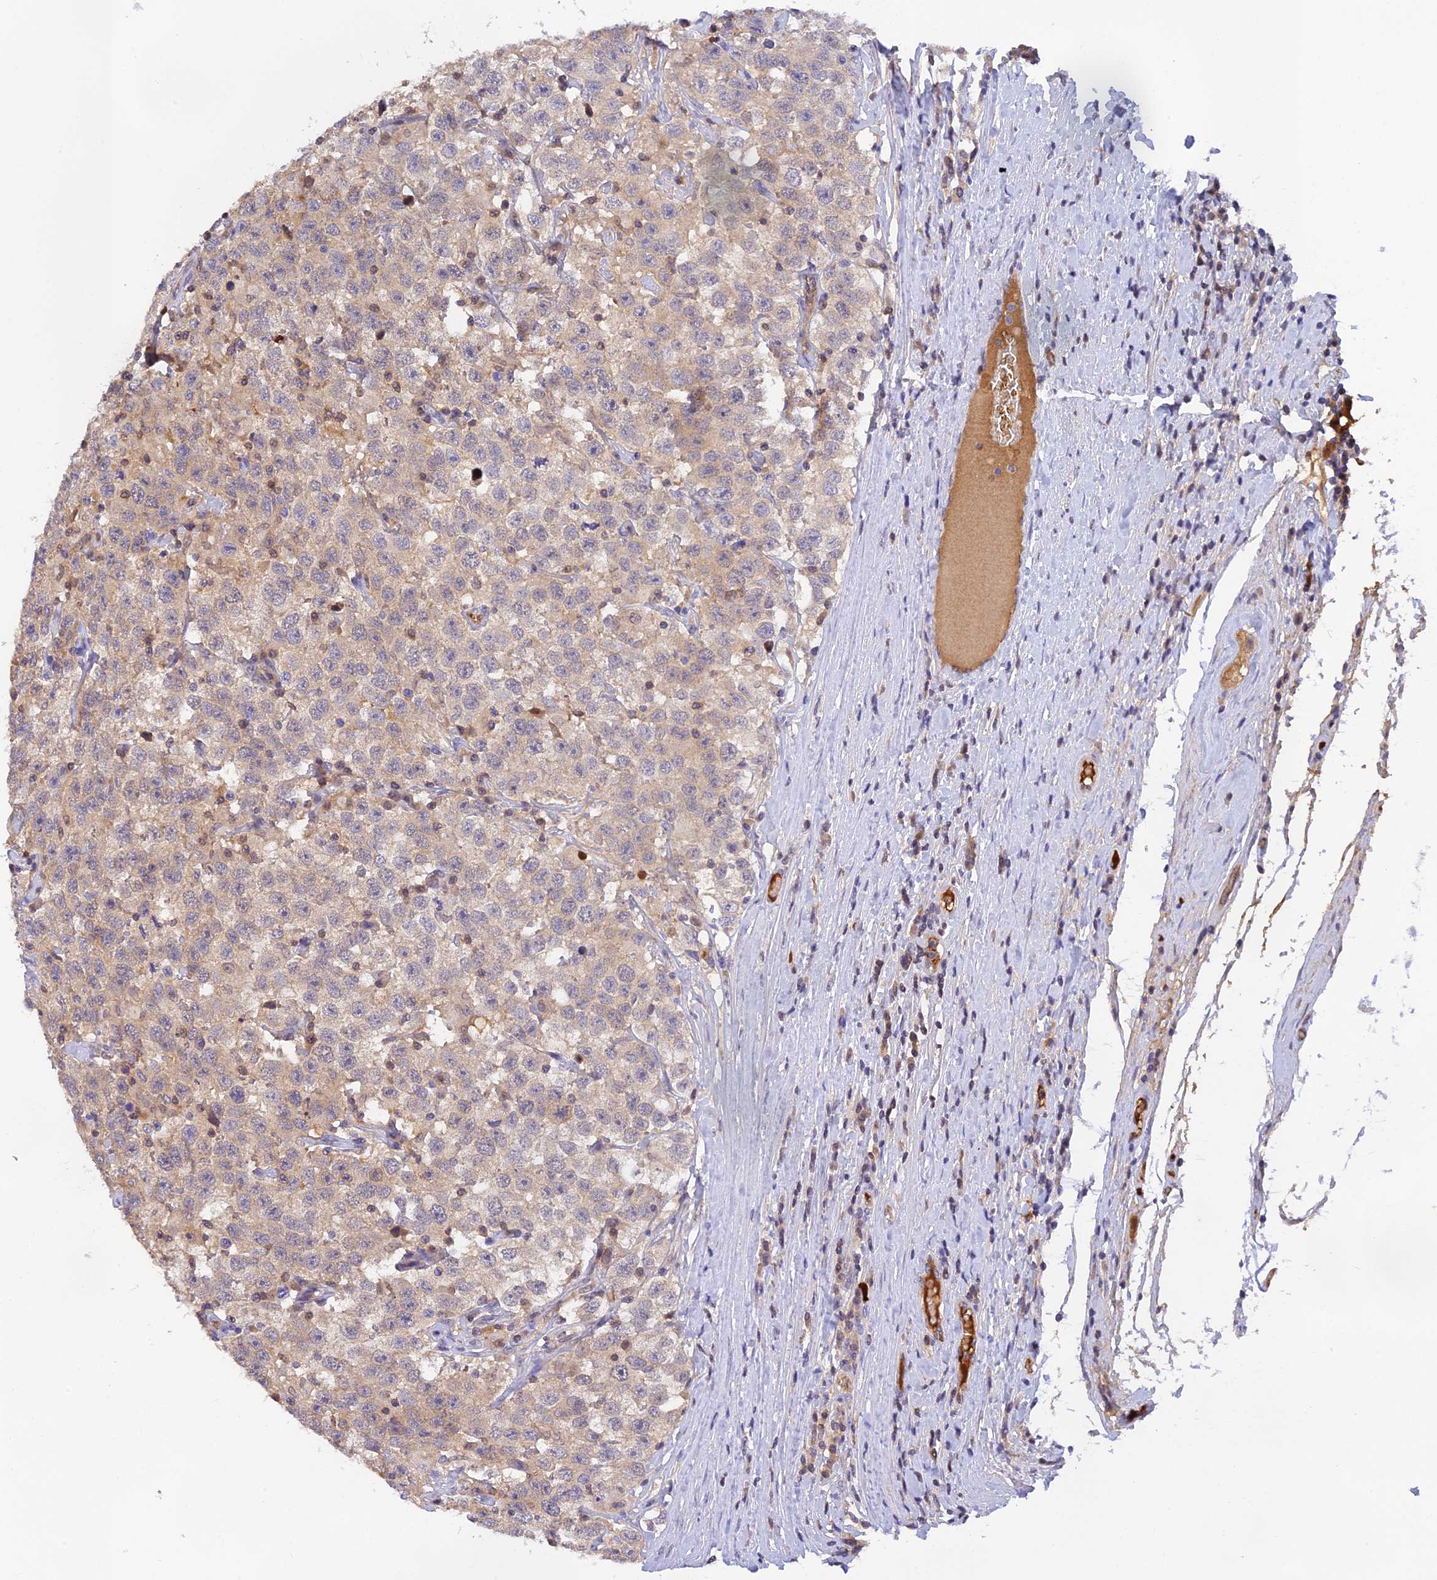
{"staining": {"intensity": "weak", "quantity": "<25%", "location": "cytoplasmic/membranous"}, "tissue": "testis cancer", "cell_type": "Tumor cells", "image_type": "cancer", "snomed": [{"axis": "morphology", "description": "Seminoma, NOS"}, {"axis": "topography", "description": "Testis"}], "caption": "IHC of human testis seminoma displays no expression in tumor cells.", "gene": "HDHD2", "patient": {"sex": "male", "age": 41}}